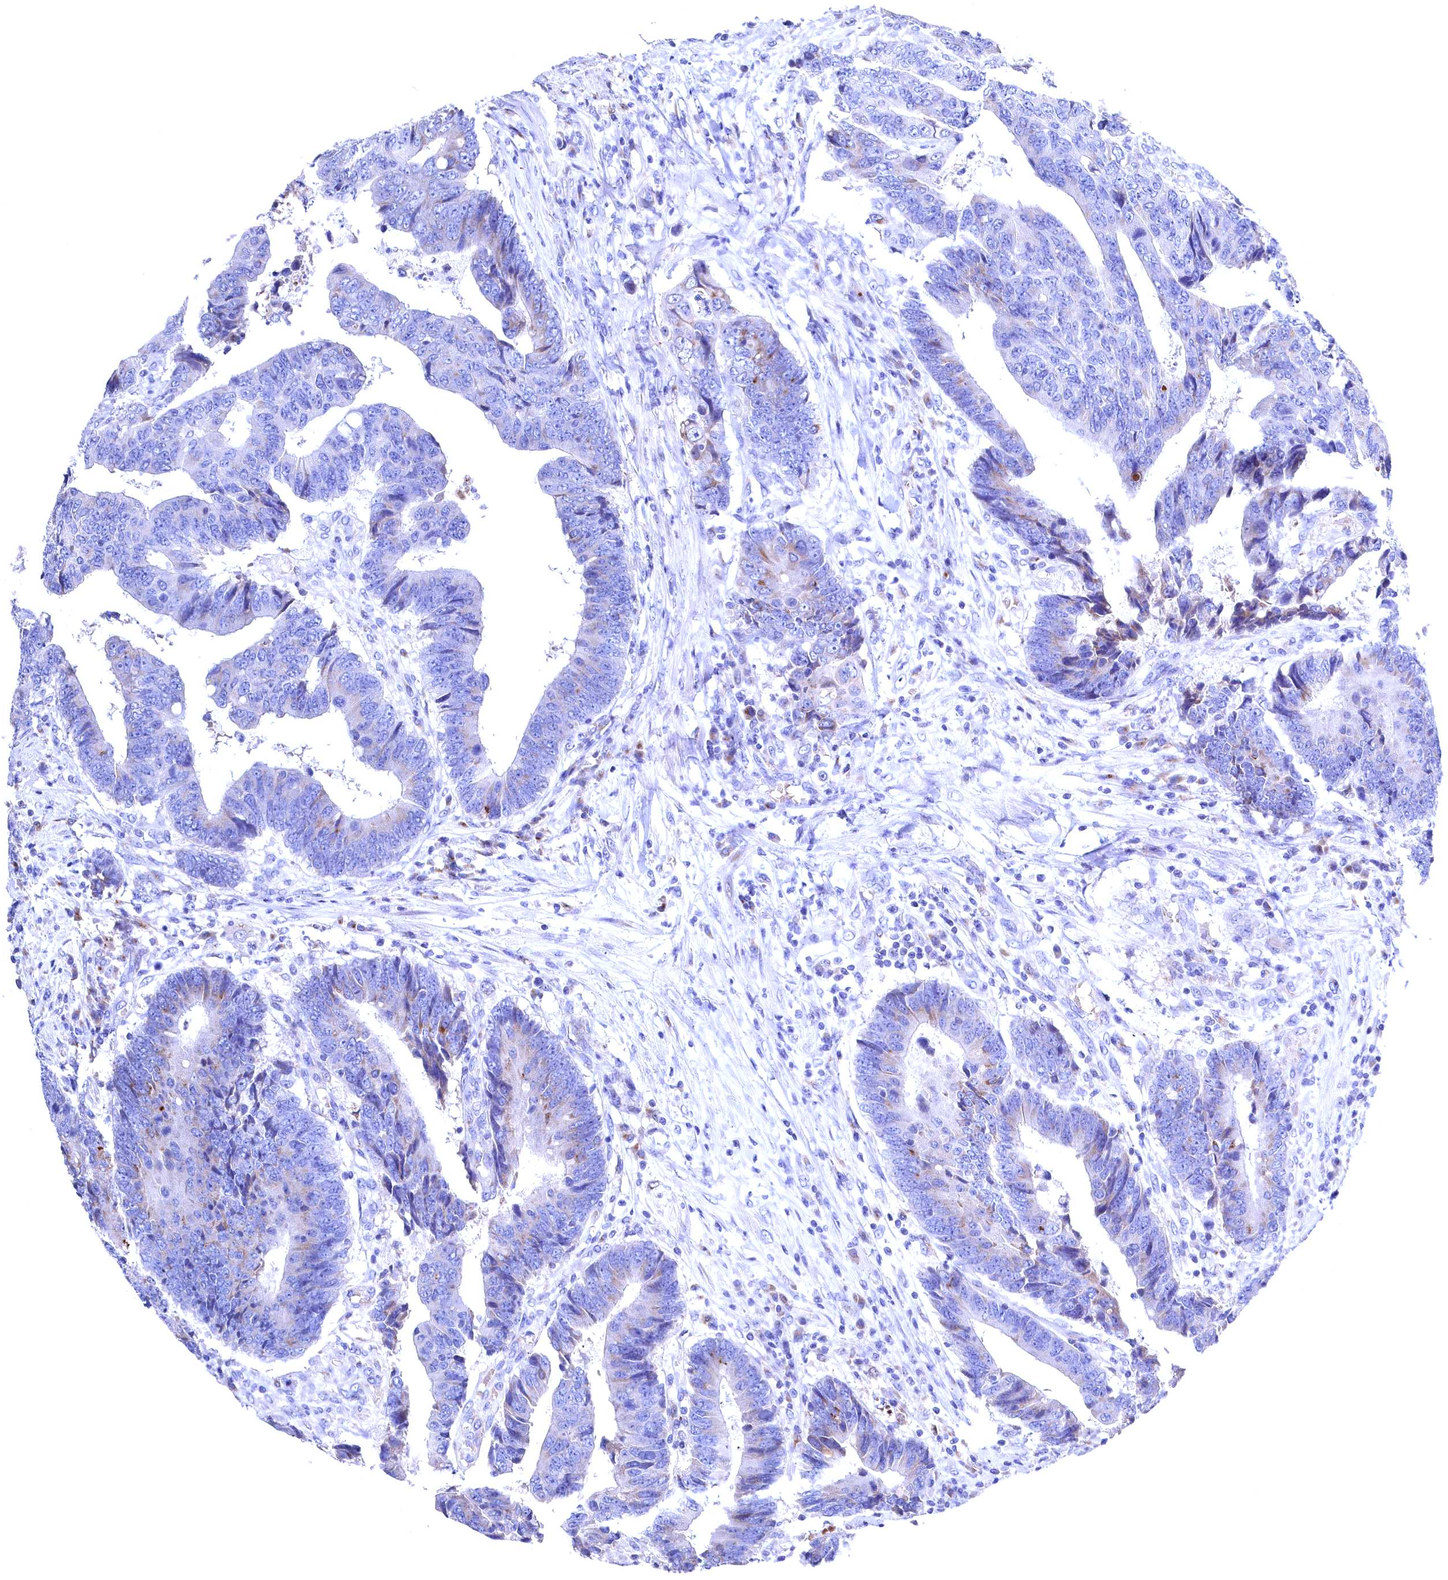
{"staining": {"intensity": "weak", "quantity": "<25%", "location": "cytoplasmic/membranous"}, "tissue": "colorectal cancer", "cell_type": "Tumor cells", "image_type": "cancer", "snomed": [{"axis": "morphology", "description": "Adenocarcinoma, NOS"}, {"axis": "topography", "description": "Rectum"}], "caption": "This is an IHC micrograph of human colorectal cancer (adenocarcinoma). There is no staining in tumor cells.", "gene": "GPR108", "patient": {"sex": "male", "age": 84}}